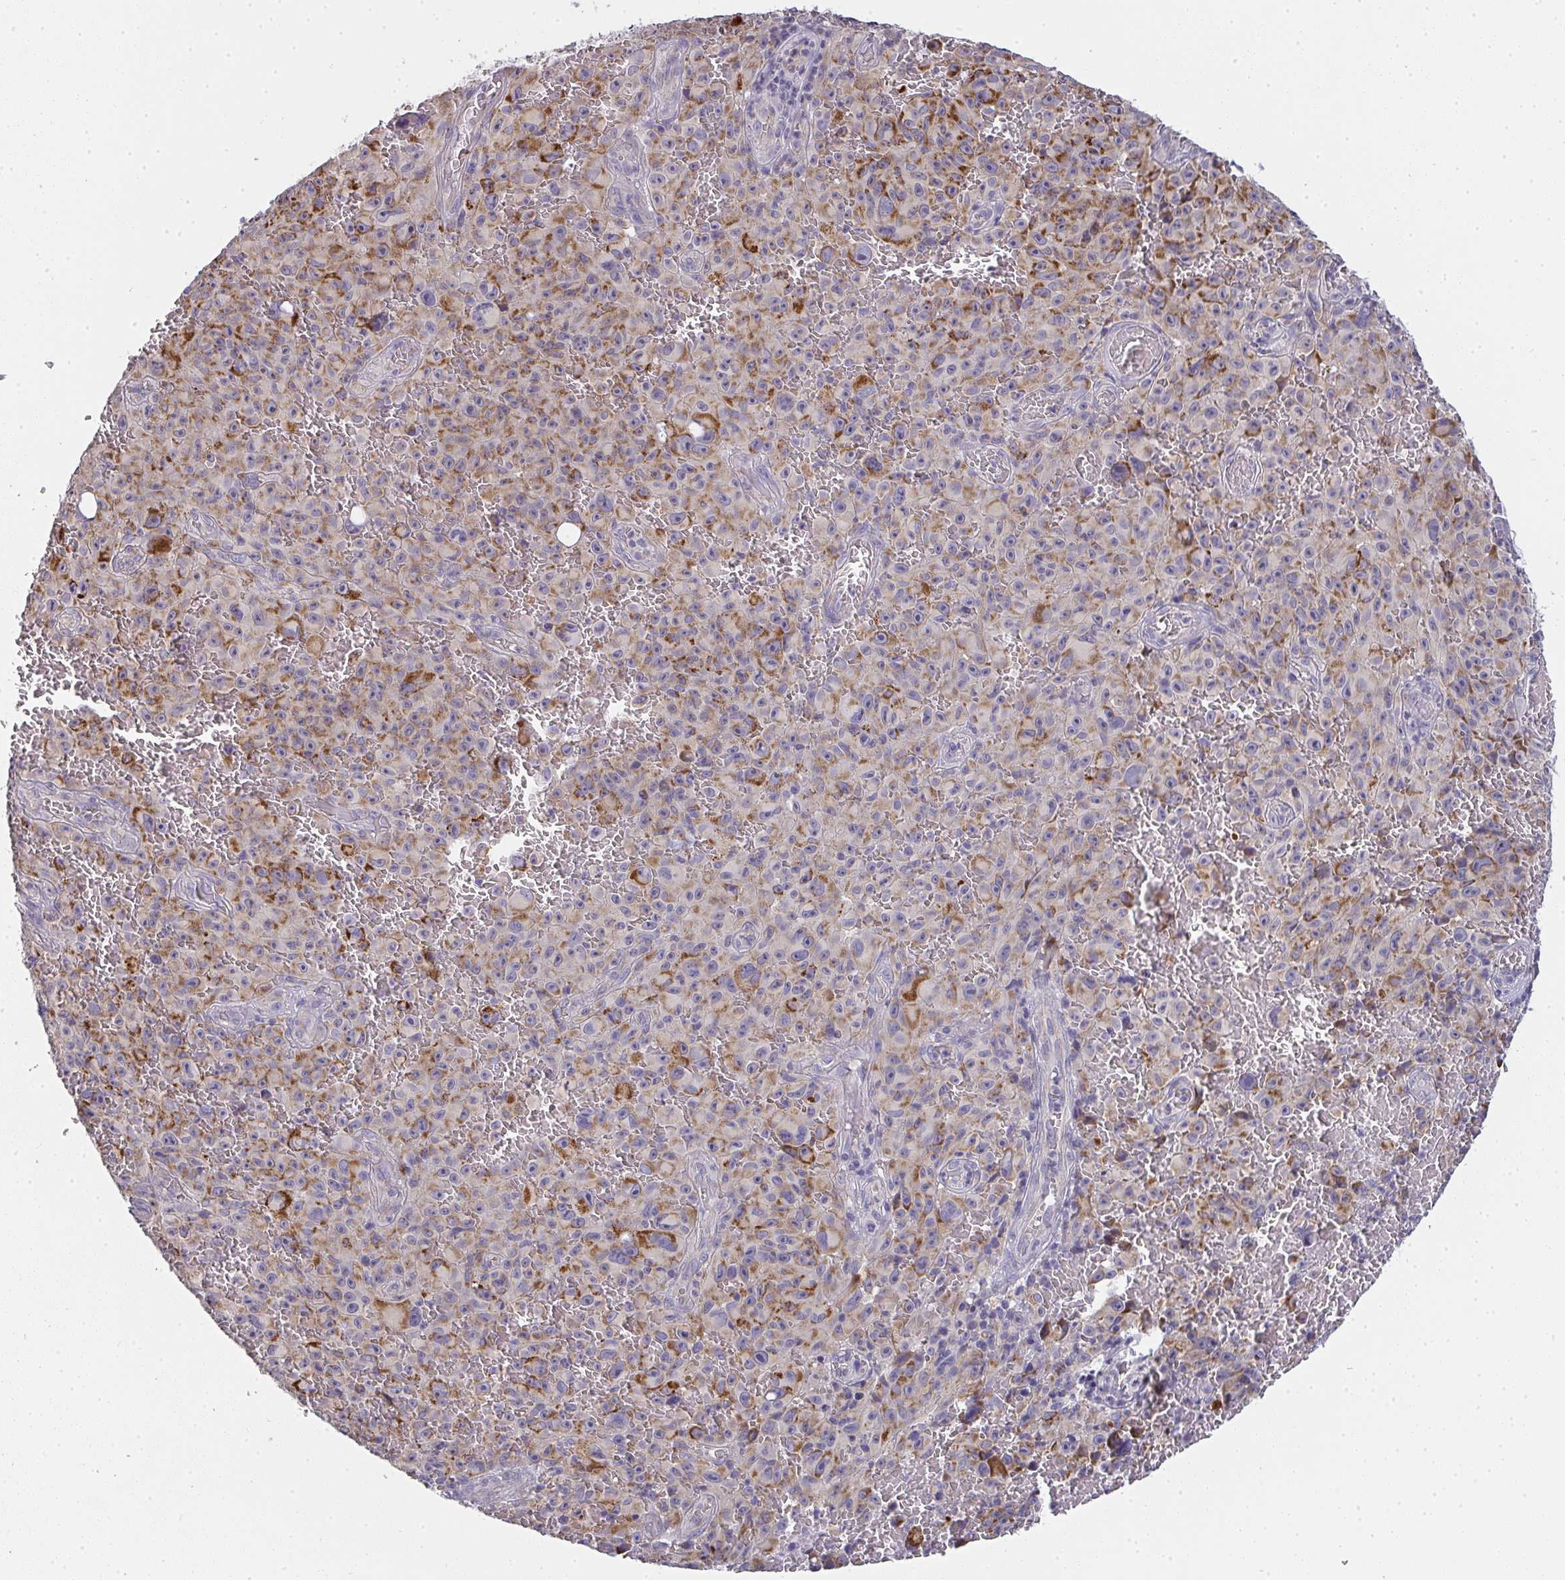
{"staining": {"intensity": "moderate", "quantity": "25%-75%", "location": "cytoplasmic/membranous"}, "tissue": "melanoma", "cell_type": "Tumor cells", "image_type": "cancer", "snomed": [{"axis": "morphology", "description": "Malignant melanoma, NOS"}, {"axis": "topography", "description": "Skin"}], "caption": "The histopathology image shows immunohistochemical staining of melanoma. There is moderate cytoplasmic/membranous expression is present in approximately 25%-75% of tumor cells. (Brightfield microscopy of DAB IHC at high magnification).", "gene": "TMEM219", "patient": {"sex": "female", "age": 82}}